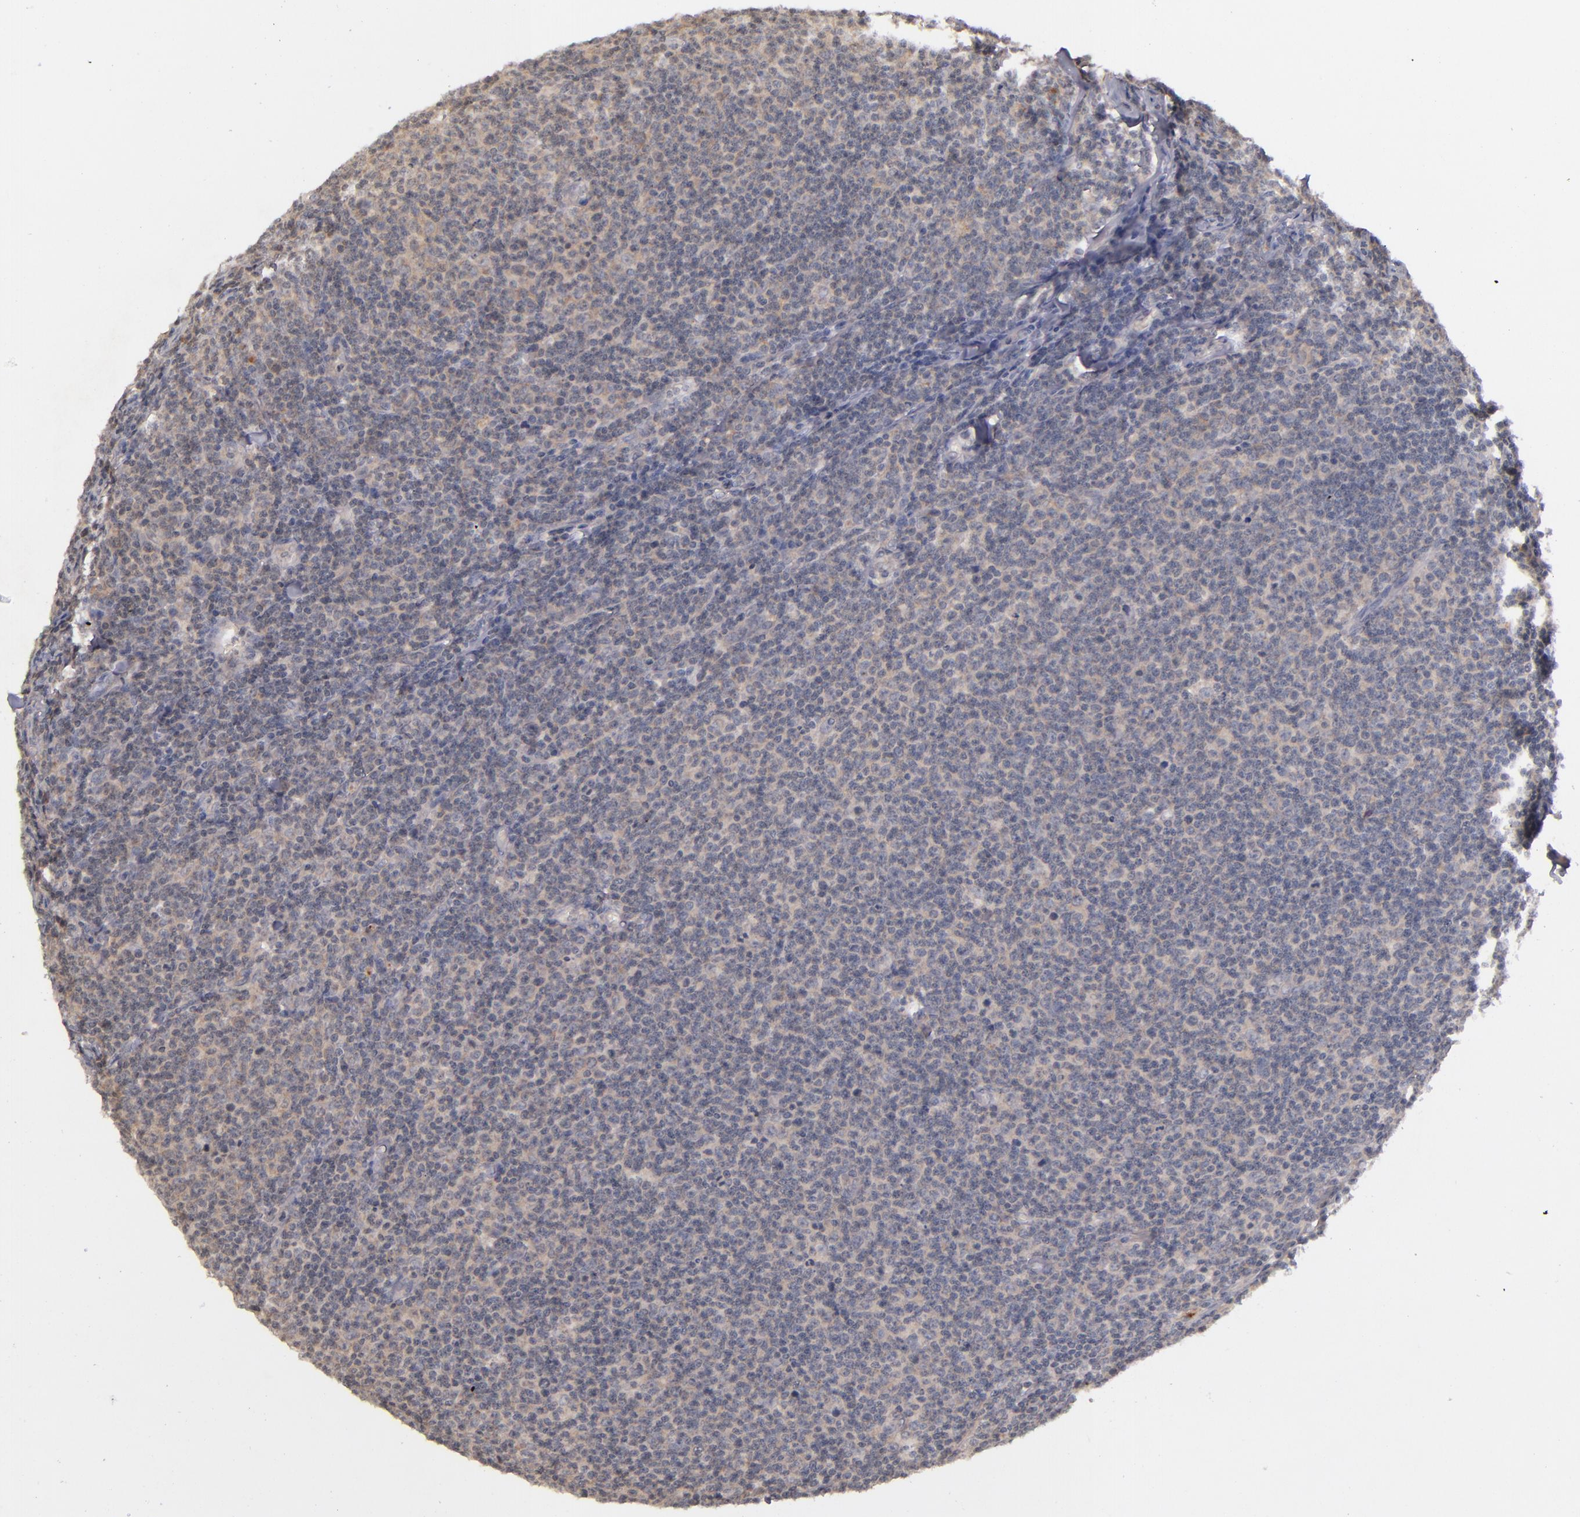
{"staining": {"intensity": "weak", "quantity": ">75%", "location": "cytoplasmic/membranous"}, "tissue": "lymphoma", "cell_type": "Tumor cells", "image_type": "cancer", "snomed": [{"axis": "morphology", "description": "Malignant lymphoma, non-Hodgkin's type, Low grade"}, {"axis": "topography", "description": "Lymph node"}], "caption": "Lymphoma tissue exhibits weak cytoplasmic/membranous positivity in approximately >75% of tumor cells, visualized by immunohistochemistry.", "gene": "TSC2", "patient": {"sex": "male", "age": 74}}